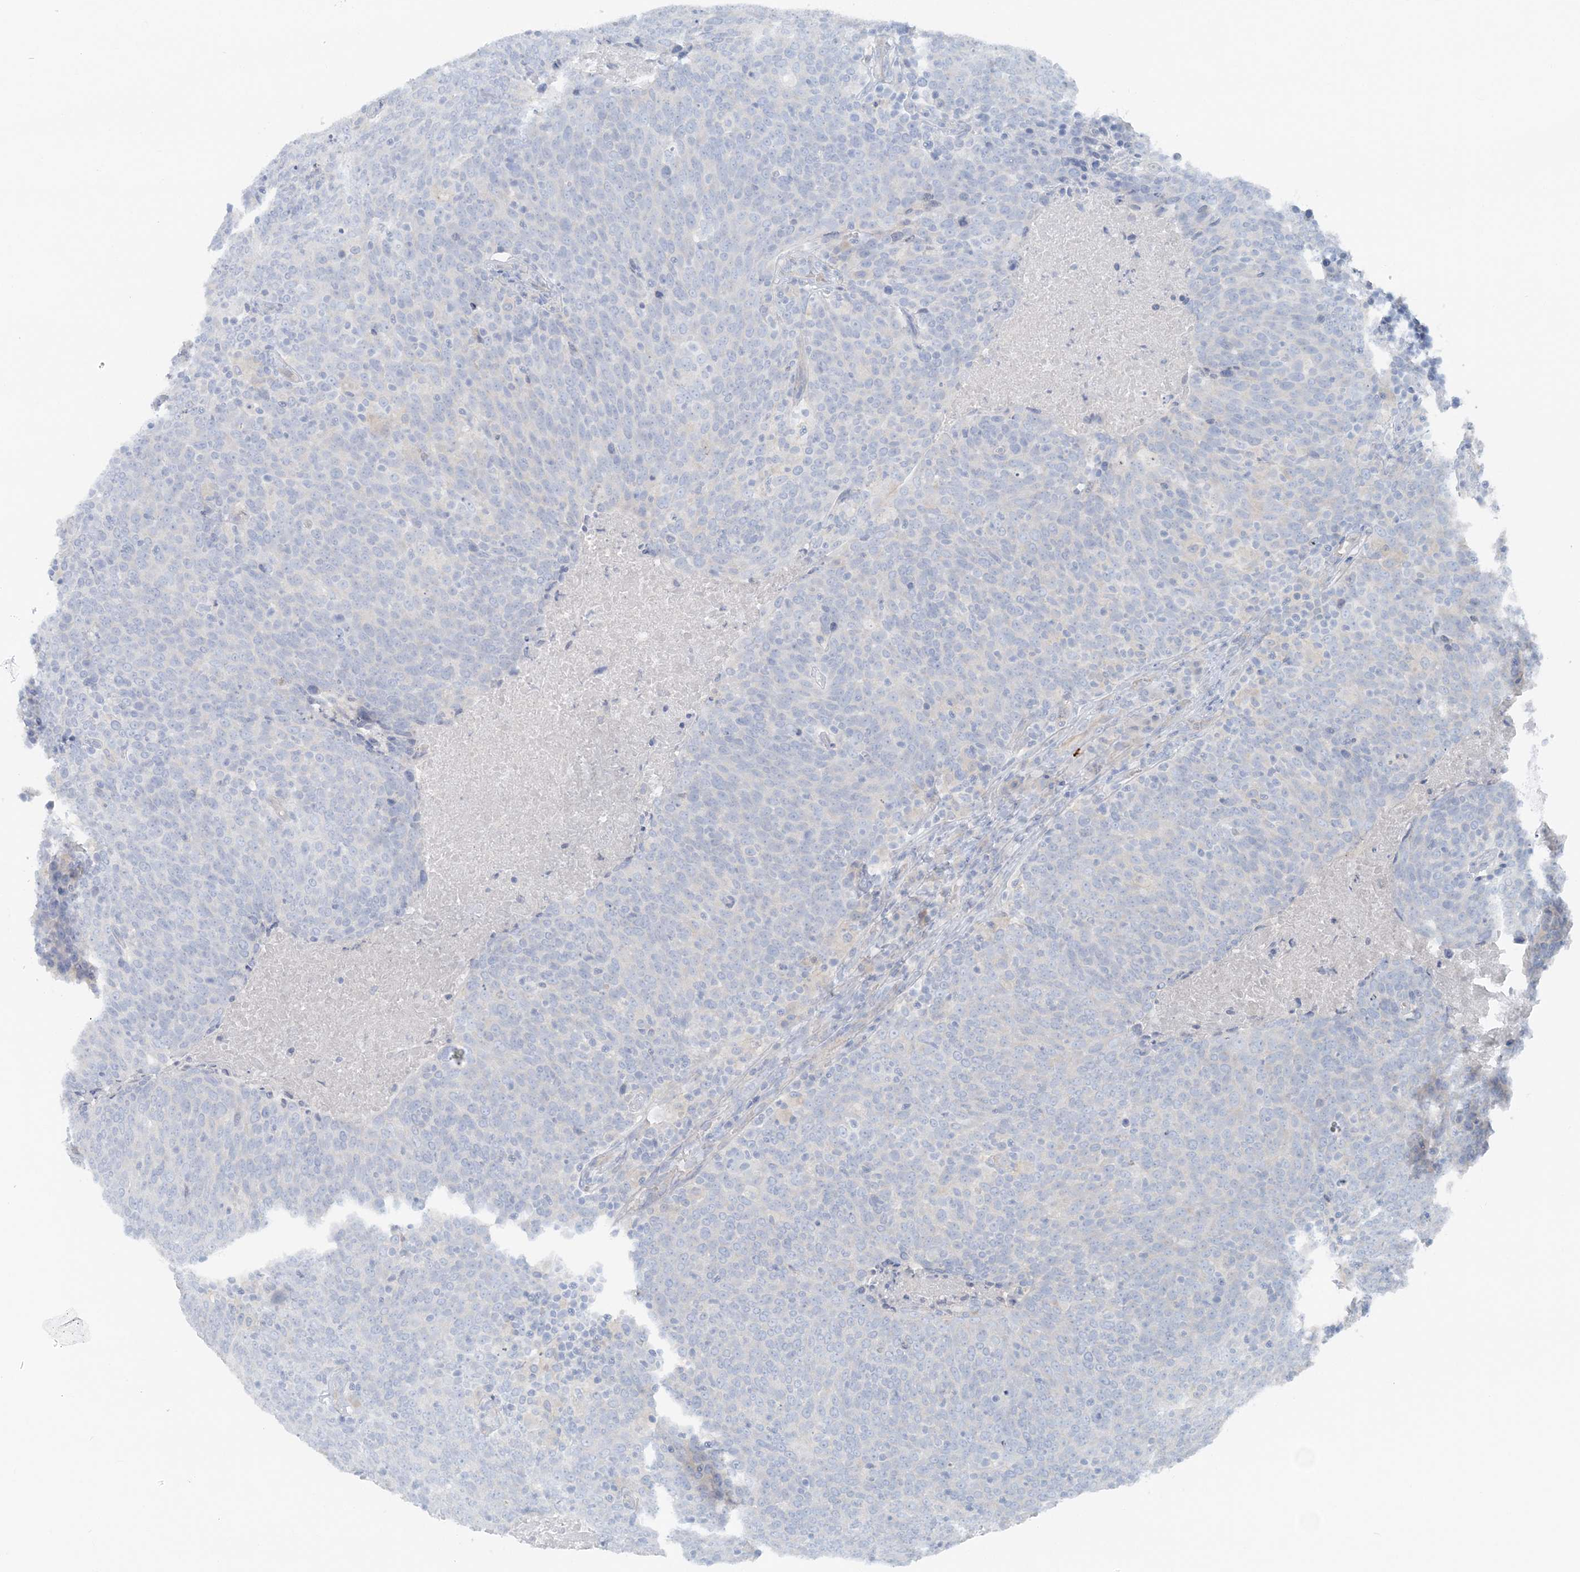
{"staining": {"intensity": "negative", "quantity": "none", "location": "none"}, "tissue": "head and neck cancer", "cell_type": "Tumor cells", "image_type": "cancer", "snomed": [{"axis": "morphology", "description": "Squamous cell carcinoma, NOS"}, {"axis": "morphology", "description": "Squamous cell carcinoma, metastatic, NOS"}, {"axis": "topography", "description": "Lymph node"}, {"axis": "topography", "description": "Head-Neck"}], "caption": "An image of head and neck cancer (squamous cell carcinoma) stained for a protein exhibits no brown staining in tumor cells.", "gene": "ATP11A", "patient": {"sex": "male", "age": 62}}